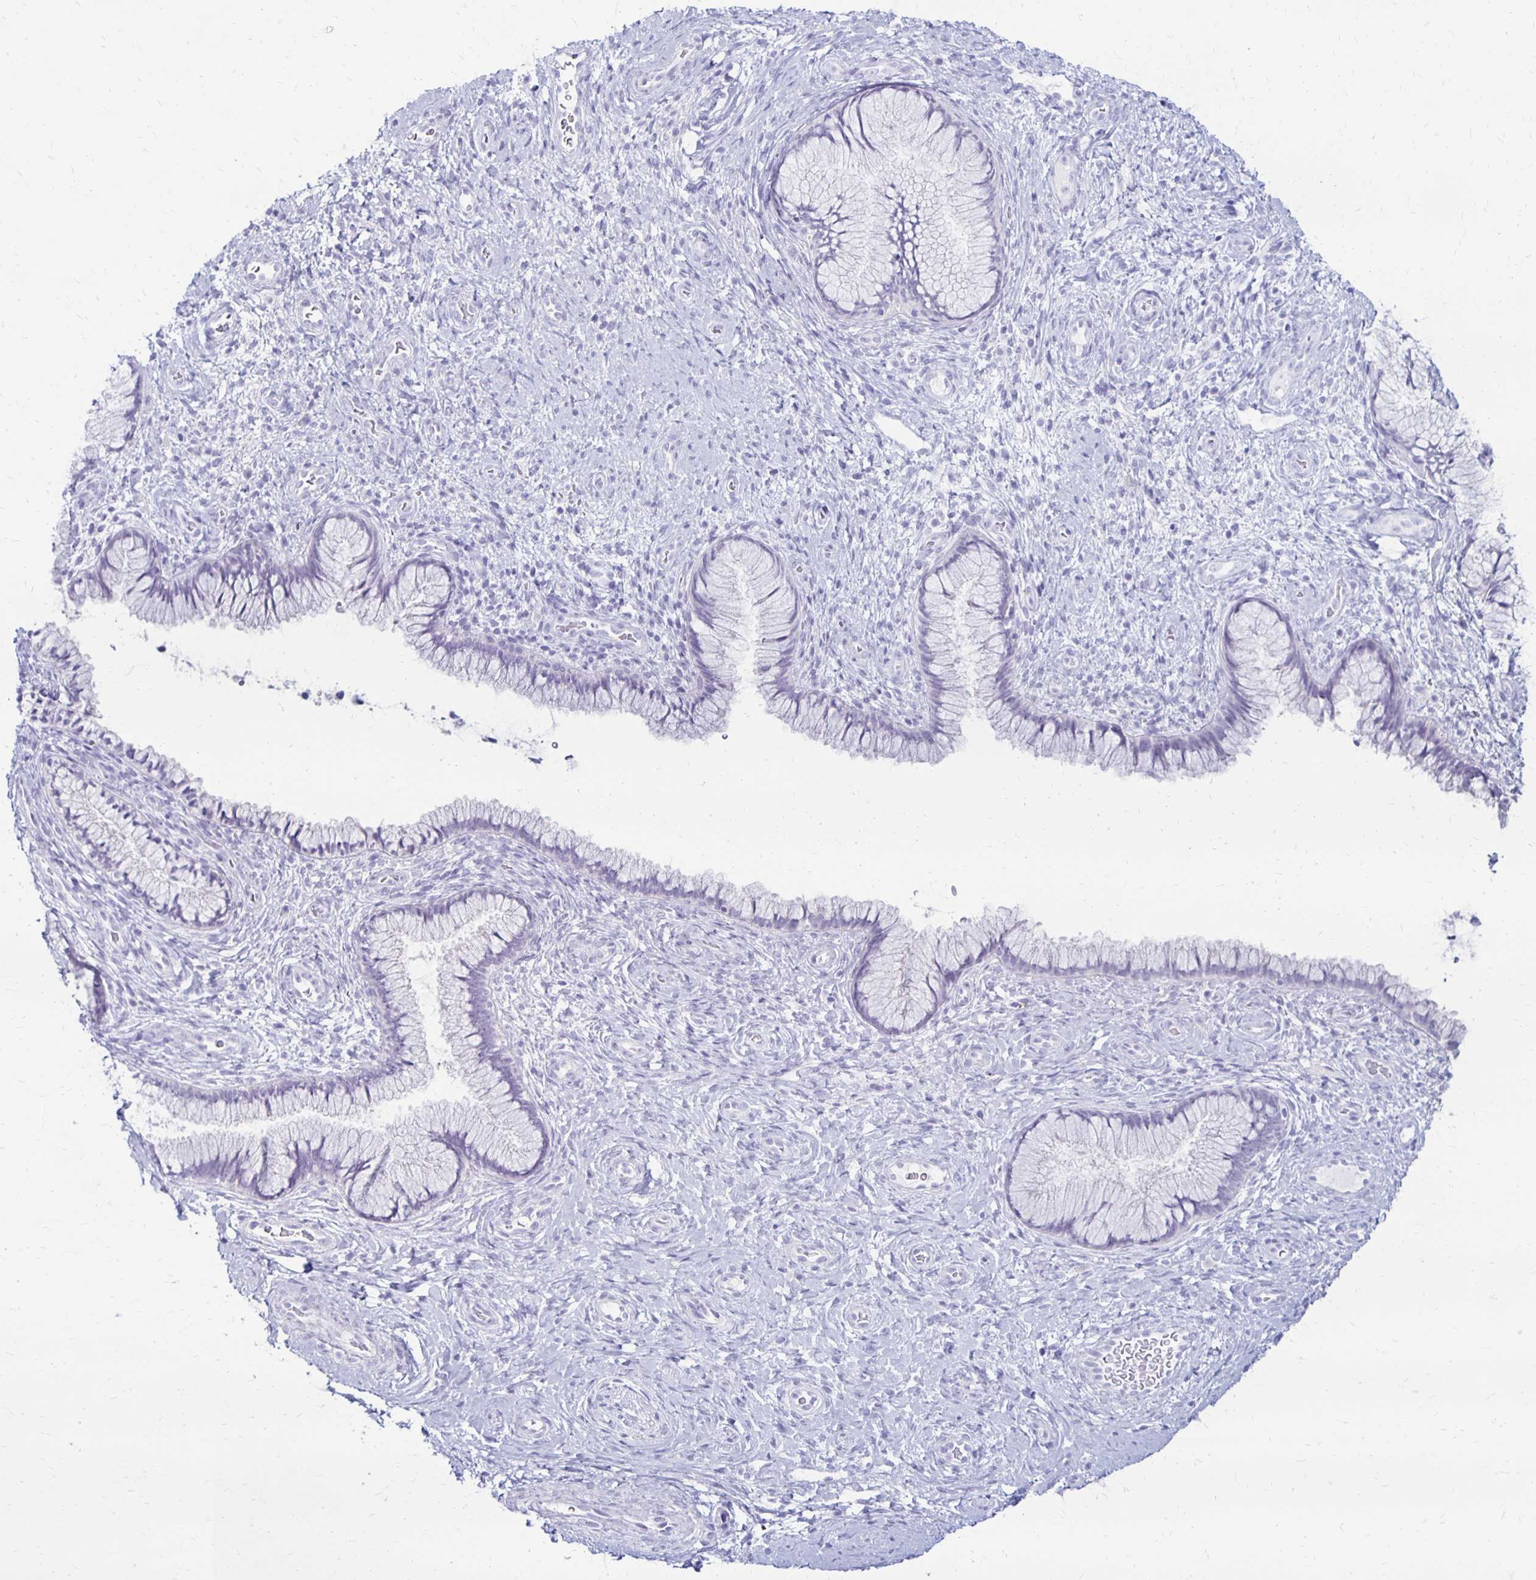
{"staining": {"intensity": "negative", "quantity": "none", "location": "none"}, "tissue": "cervix", "cell_type": "Glandular cells", "image_type": "normal", "snomed": [{"axis": "morphology", "description": "Normal tissue, NOS"}, {"axis": "topography", "description": "Cervix"}], "caption": "DAB (3,3'-diaminobenzidine) immunohistochemical staining of normal cervix demonstrates no significant staining in glandular cells.", "gene": "RYR1", "patient": {"sex": "female", "age": 34}}